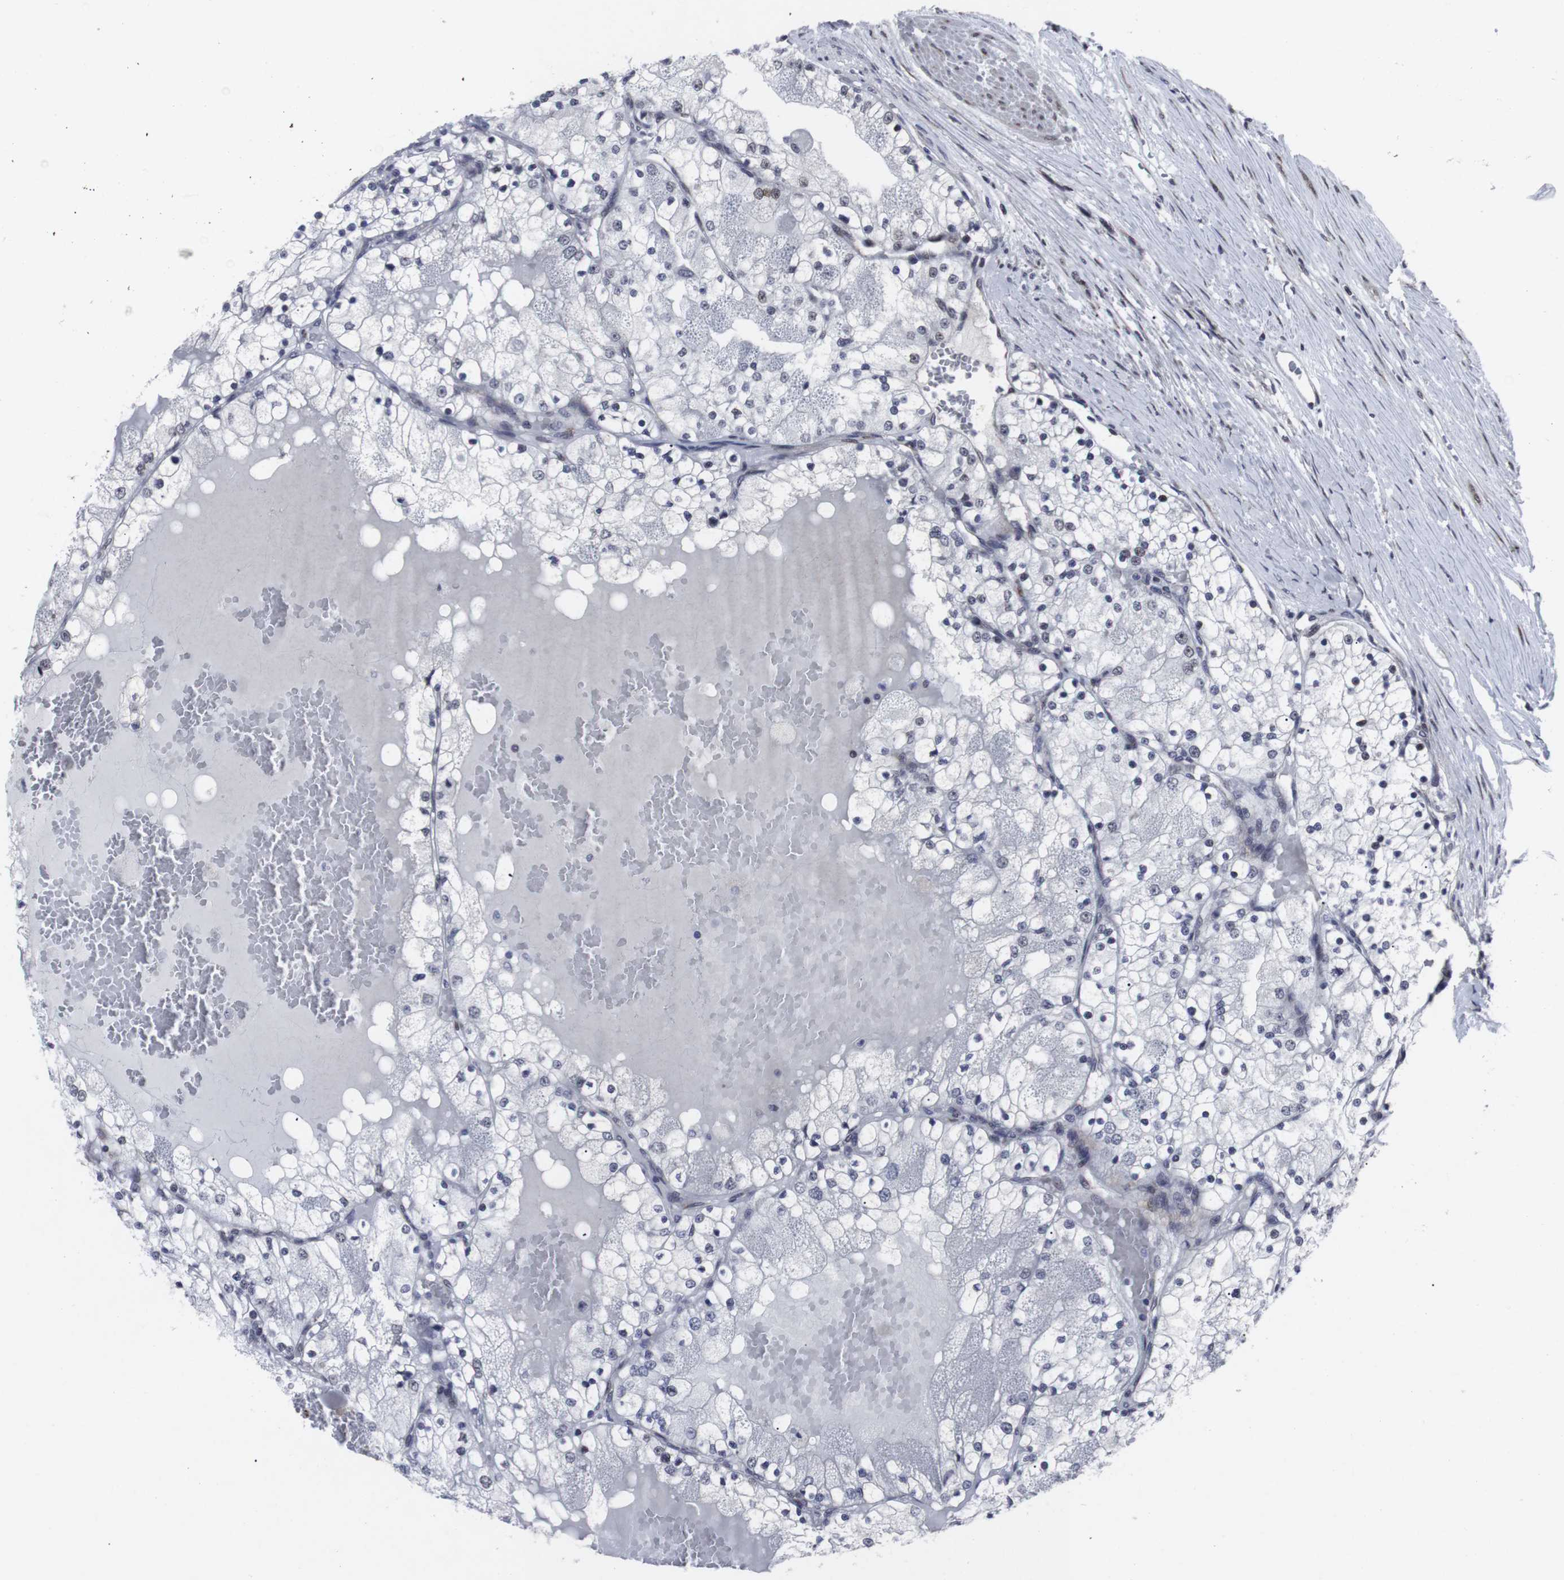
{"staining": {"intensity": "negative", "quantity": "none", "location": "none"}, "tissue": "renal cancer", "cell_type": "Tumor cells", "image_type": "cancer", "snomed": [{"axis": "morphology", "description": "Adenocarcinoma, NOS"}, {"axis": "topography", "description": "Kidney"}], "caption": "This is an IHC image of renal cancer. There is no expression in tumor cells.", "gene": "MLH1", "patient": {"sex": "male", "age": 68}}